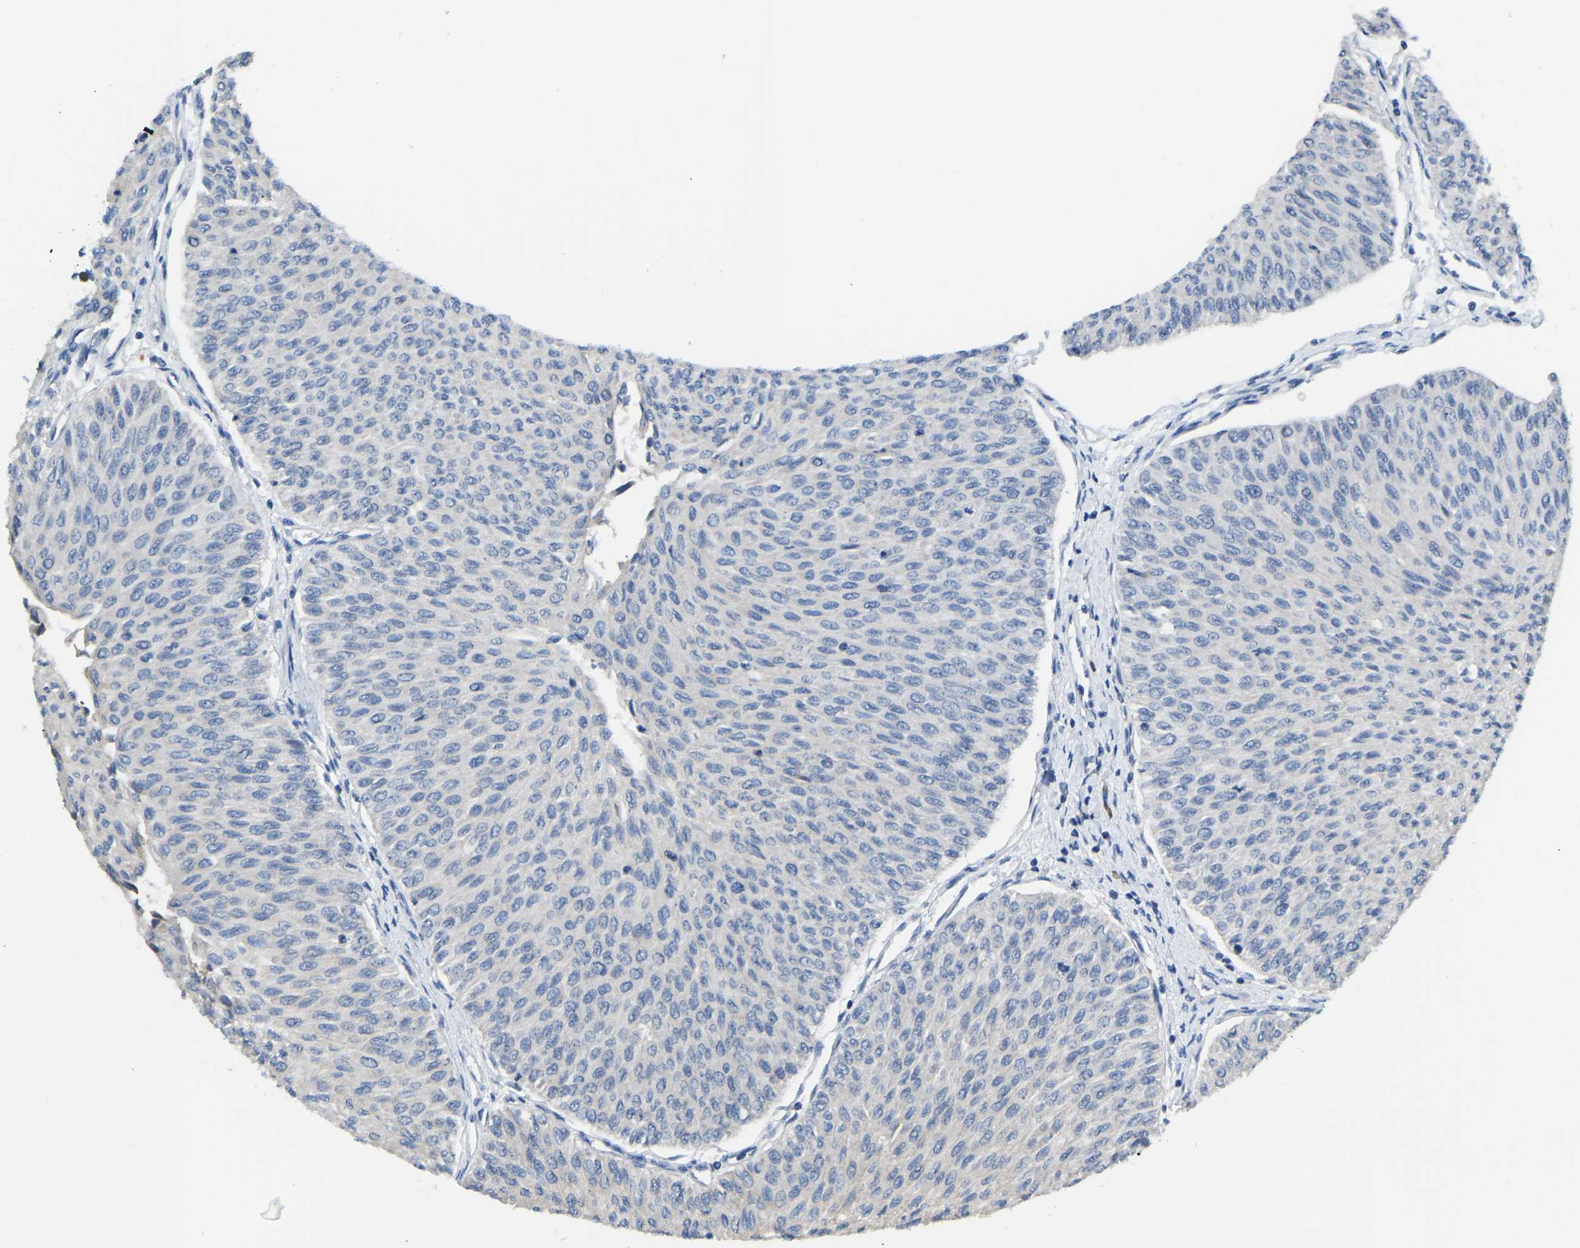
{"staining": {"intensity": "negative", "quantity": "none", "location": "none"}, "tissue": "urothelial cancer", "cell_type": "Tumor cells", "image_type": "cancer", "snomed": [{"axis": "morphology", "description": "Urothelial carcinoma, Low grade"}, {"axis": "topography", "description": "Urinary bladder"}], "caption": "An immunohistochemistry (IHC) photomicrograph of urothelial carcinoma (low-grade) is shown. There is no staining in tumor cells of urothelial carcinoma (low-grade).", "gene": "VRK1", "patient": {"sex": "male", "age": 78}}